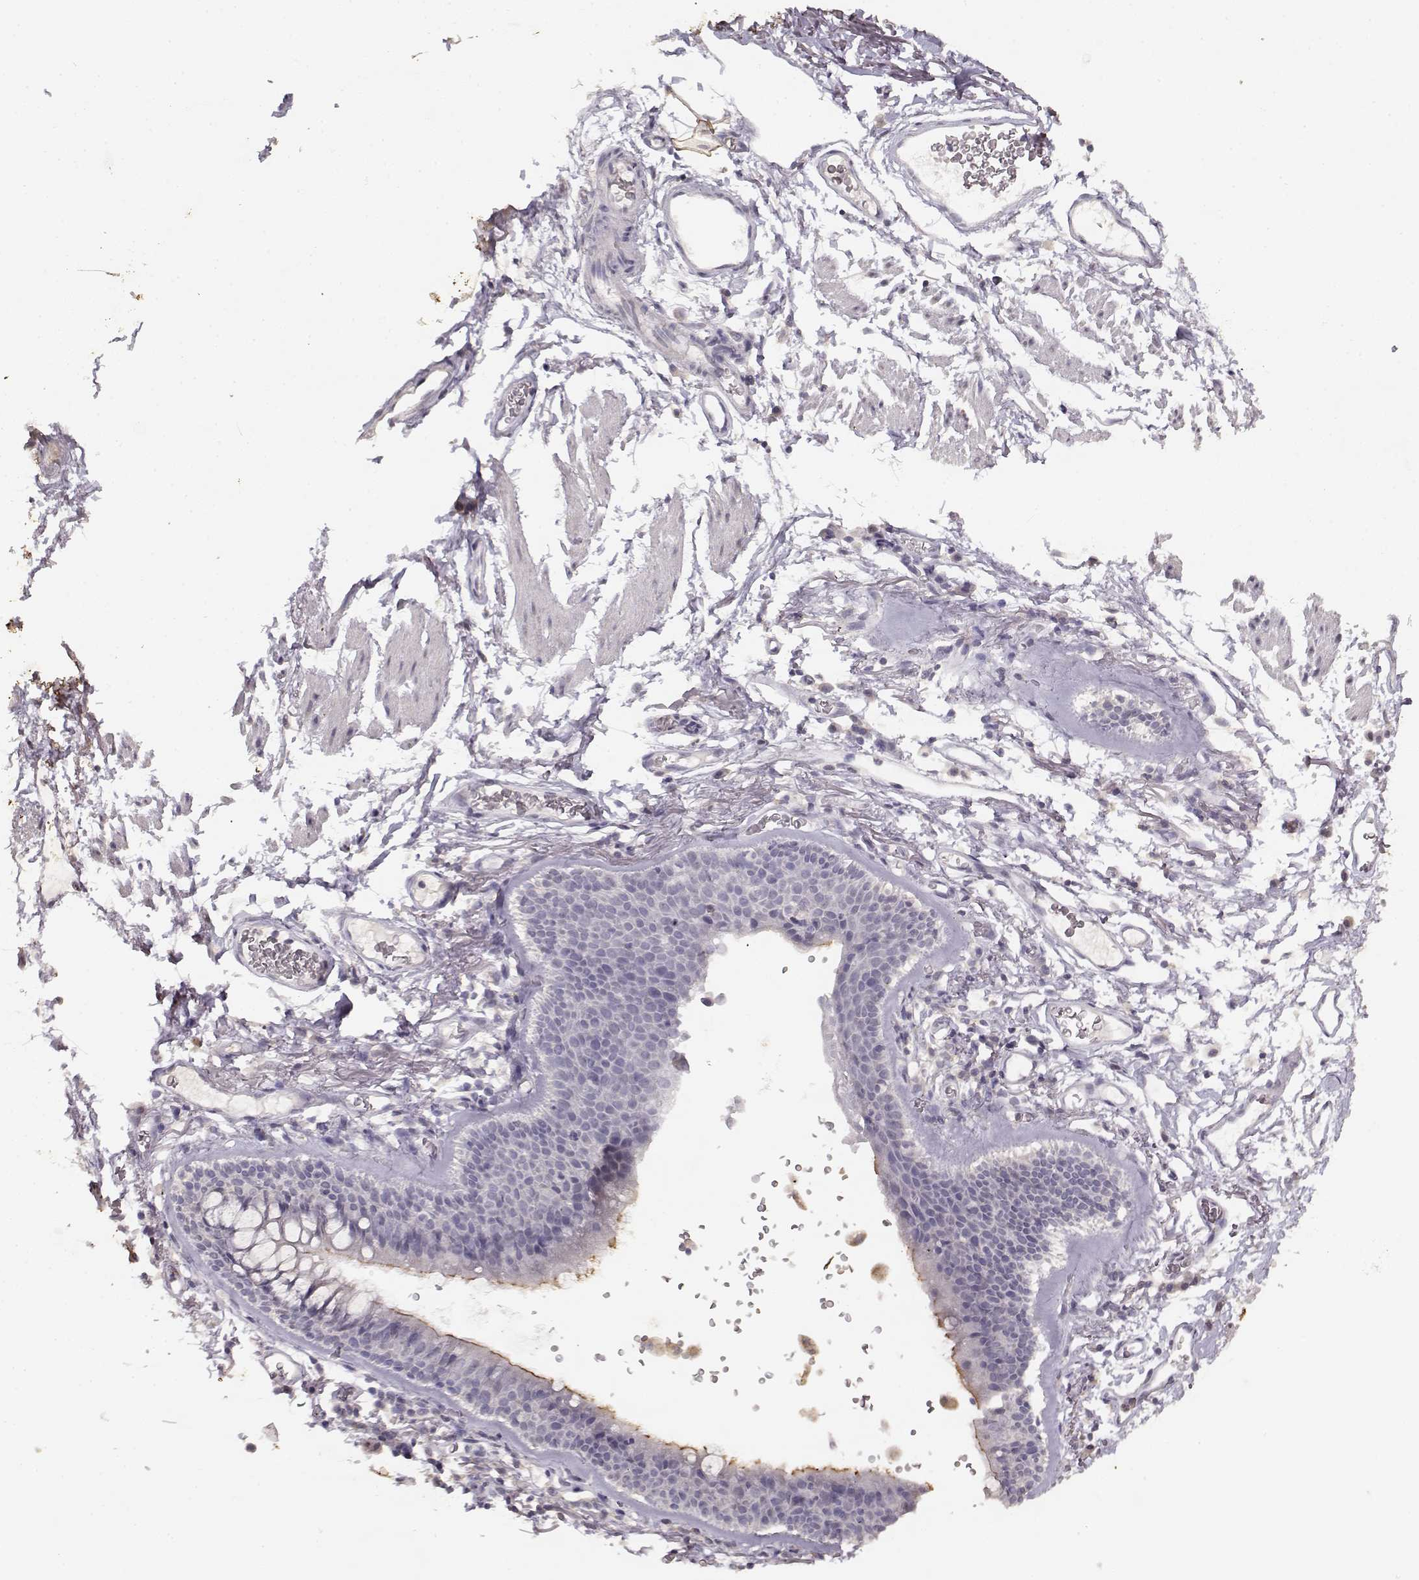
{"staining": {"intensity": "negative", "quantity": "none", "location": "none"}, "tissue": "soft tissue", "cell_type": "Fibroblasts", "image_type": "normal", "snomed": [{"axis": "morphology", "description": "Normal tissue, NOS"}, {"axis": "topography", "description": "Cartilage tissue"}, {"axis": "topography", "description": "Bronchus"}], "caption": "IHC of benign soft tissue reveals no positivity in fibroblasts.", "gene": "UROC1", "patient": {"sex": "female", "age": 79}}